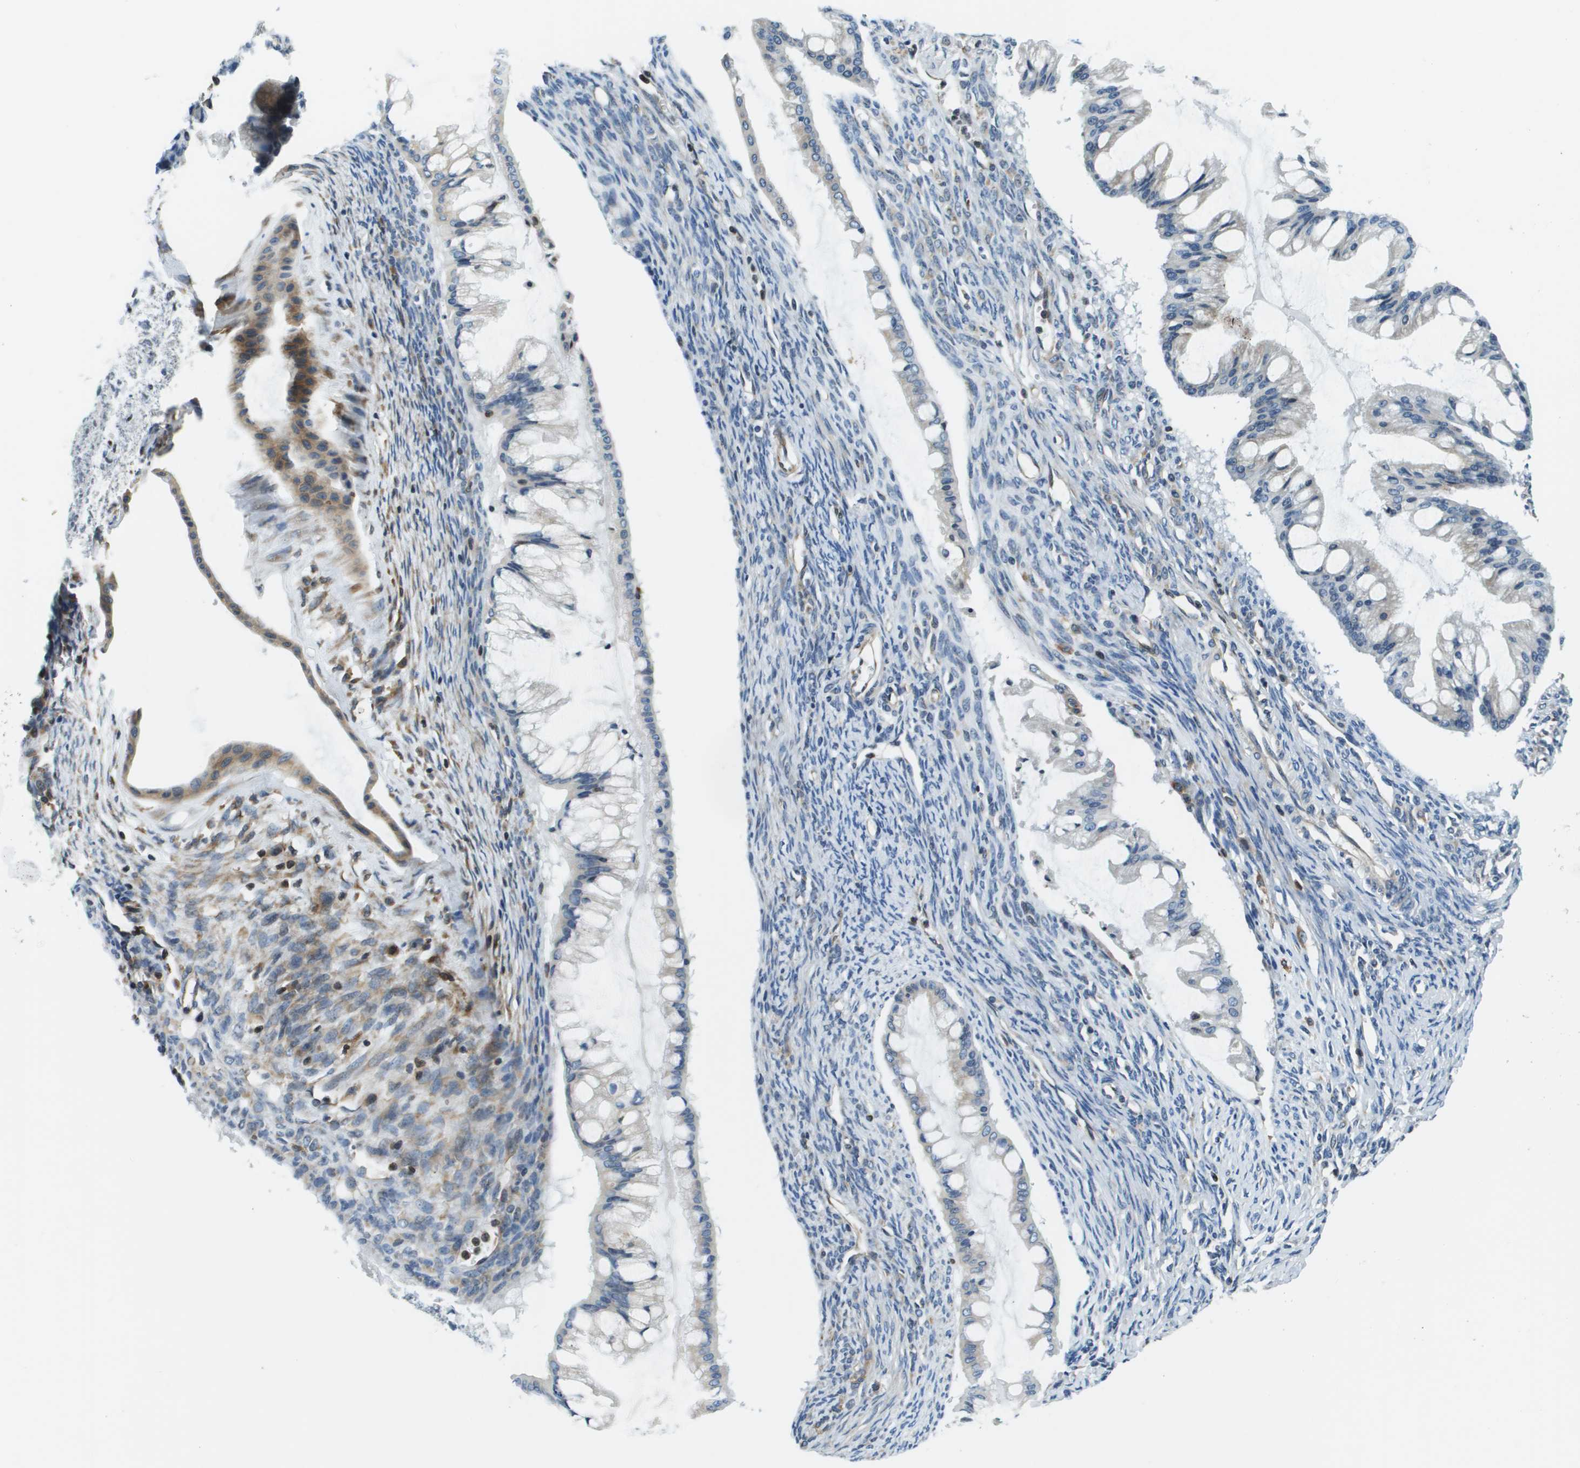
{"staining": {"intensity": "moderate", "quantity": "<25%", "location": "cytoplasmic/membranous"}, "tissue": "ovarian cancer", "cell_type": "Tumor cells", "image_type": "cancer", "snomed": [{"axis": "morphology", "description": "Cystadenocarcinoma, mucinous, NOS"}, {"axis": "topography", "description": "Ovary"}], "caption": "Human ovarian mucinous cystadenocarcinoma stained for a protein (brown) reveals moderate cytoplasmic/membranous positive staining in about <25% of tumor cells.", "gene": "ESYT1", "patient": {"sex": "female", "age": 73}}